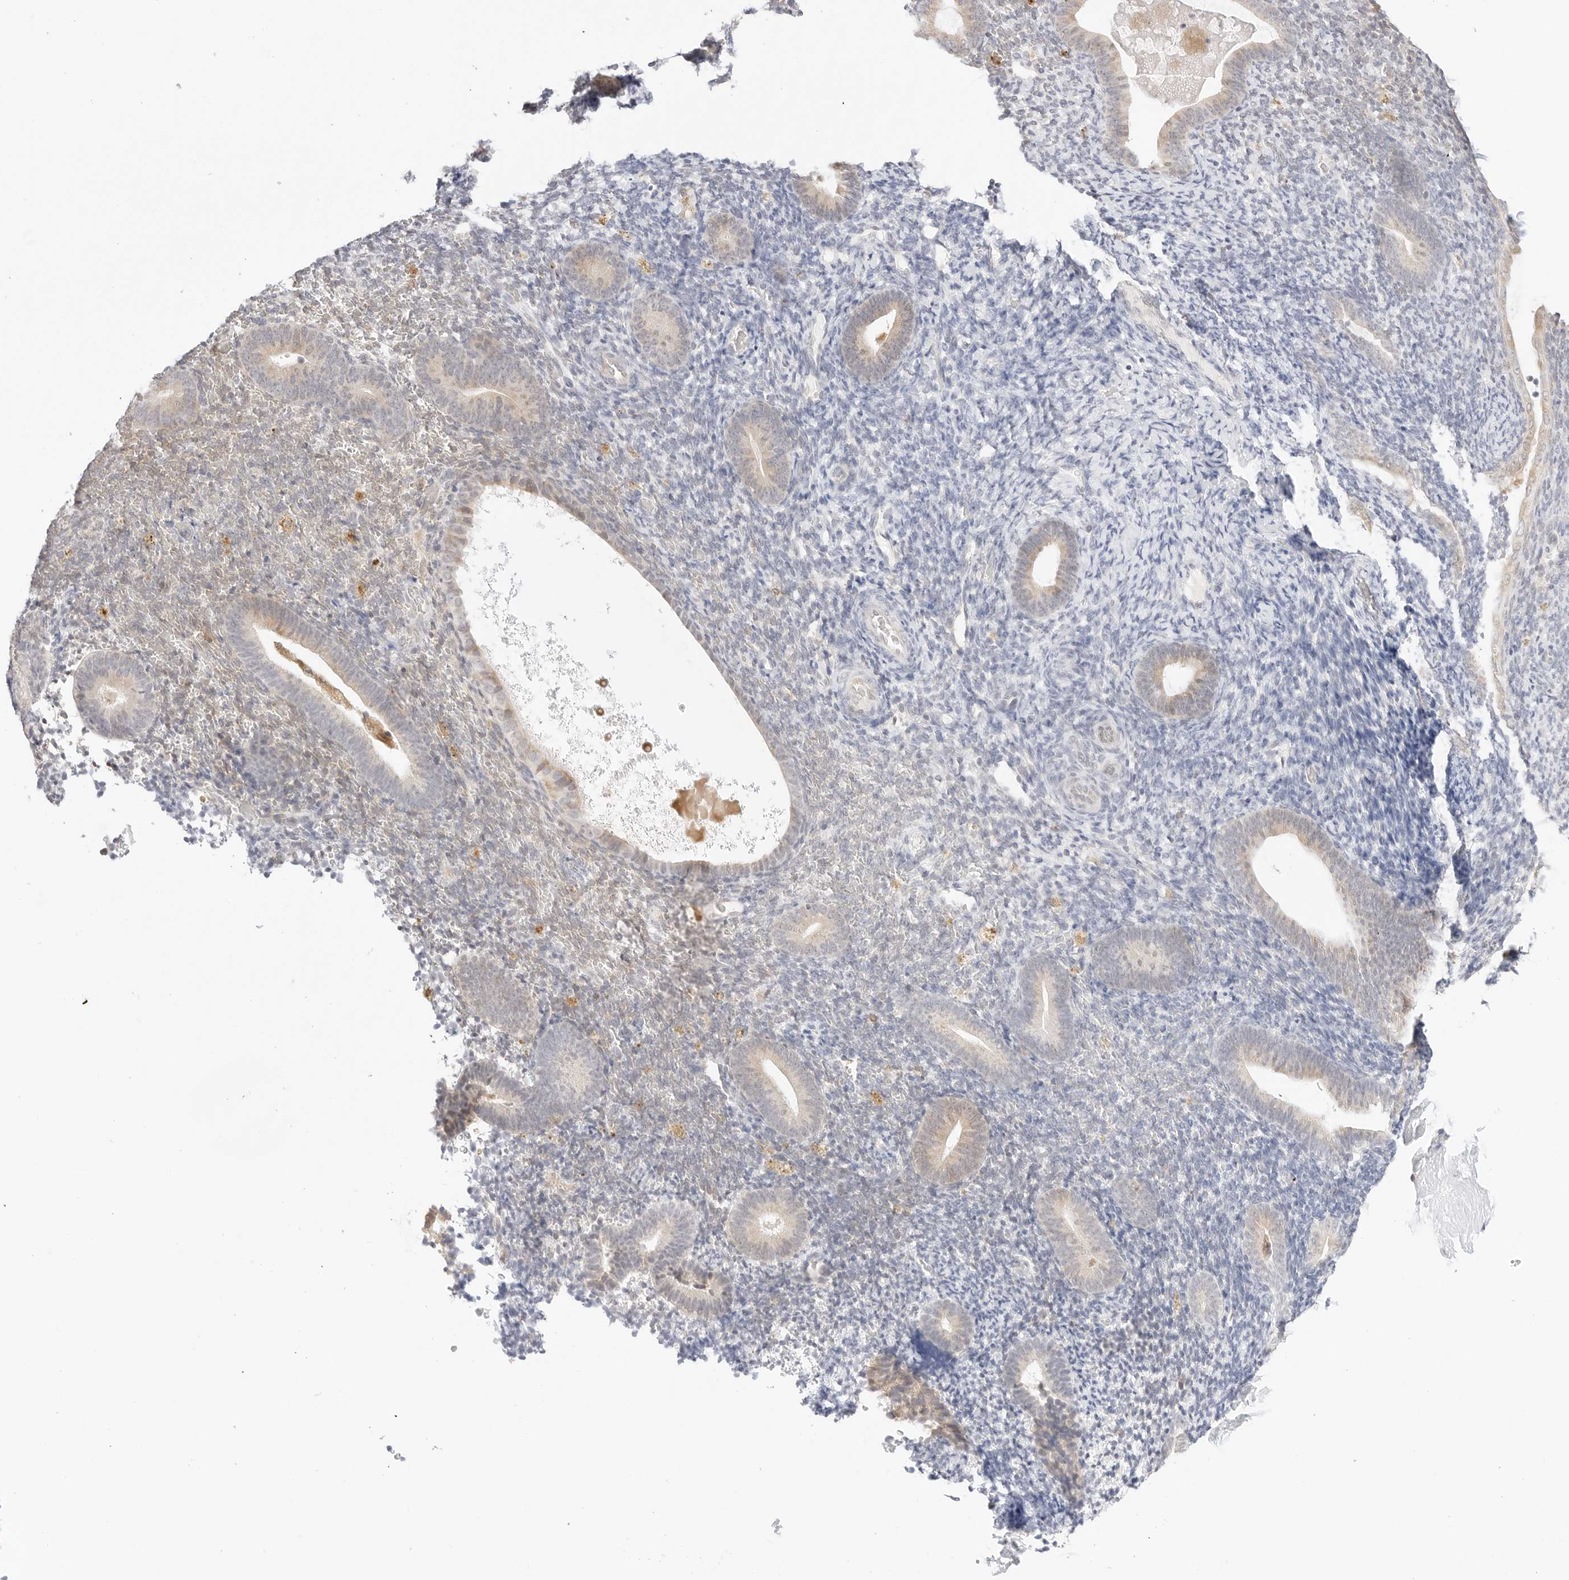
{"staining": {"intensity": "weak", "quantity": "25%-75%", "location": "cytoplasmic/membranous"}, "tissue": "endometrium", "cell_type": "Cells in endometrial stroma", "image_type": "normal", "snomed": [{"axis": "morphology", "description": "Normal tissue, NOS"}, {"axis": "topography", "description": "Endometrium"}], "caption": "The photomicrograph demonstrates immunohistochemical staining of normal endometrium. There is weak cytoplasmic/membranous staining is seen in approximately 25%-75% of cells in endometrial stroma.", "gene": "ERO1B", "patient": {"sex": "female", "age": 51}}